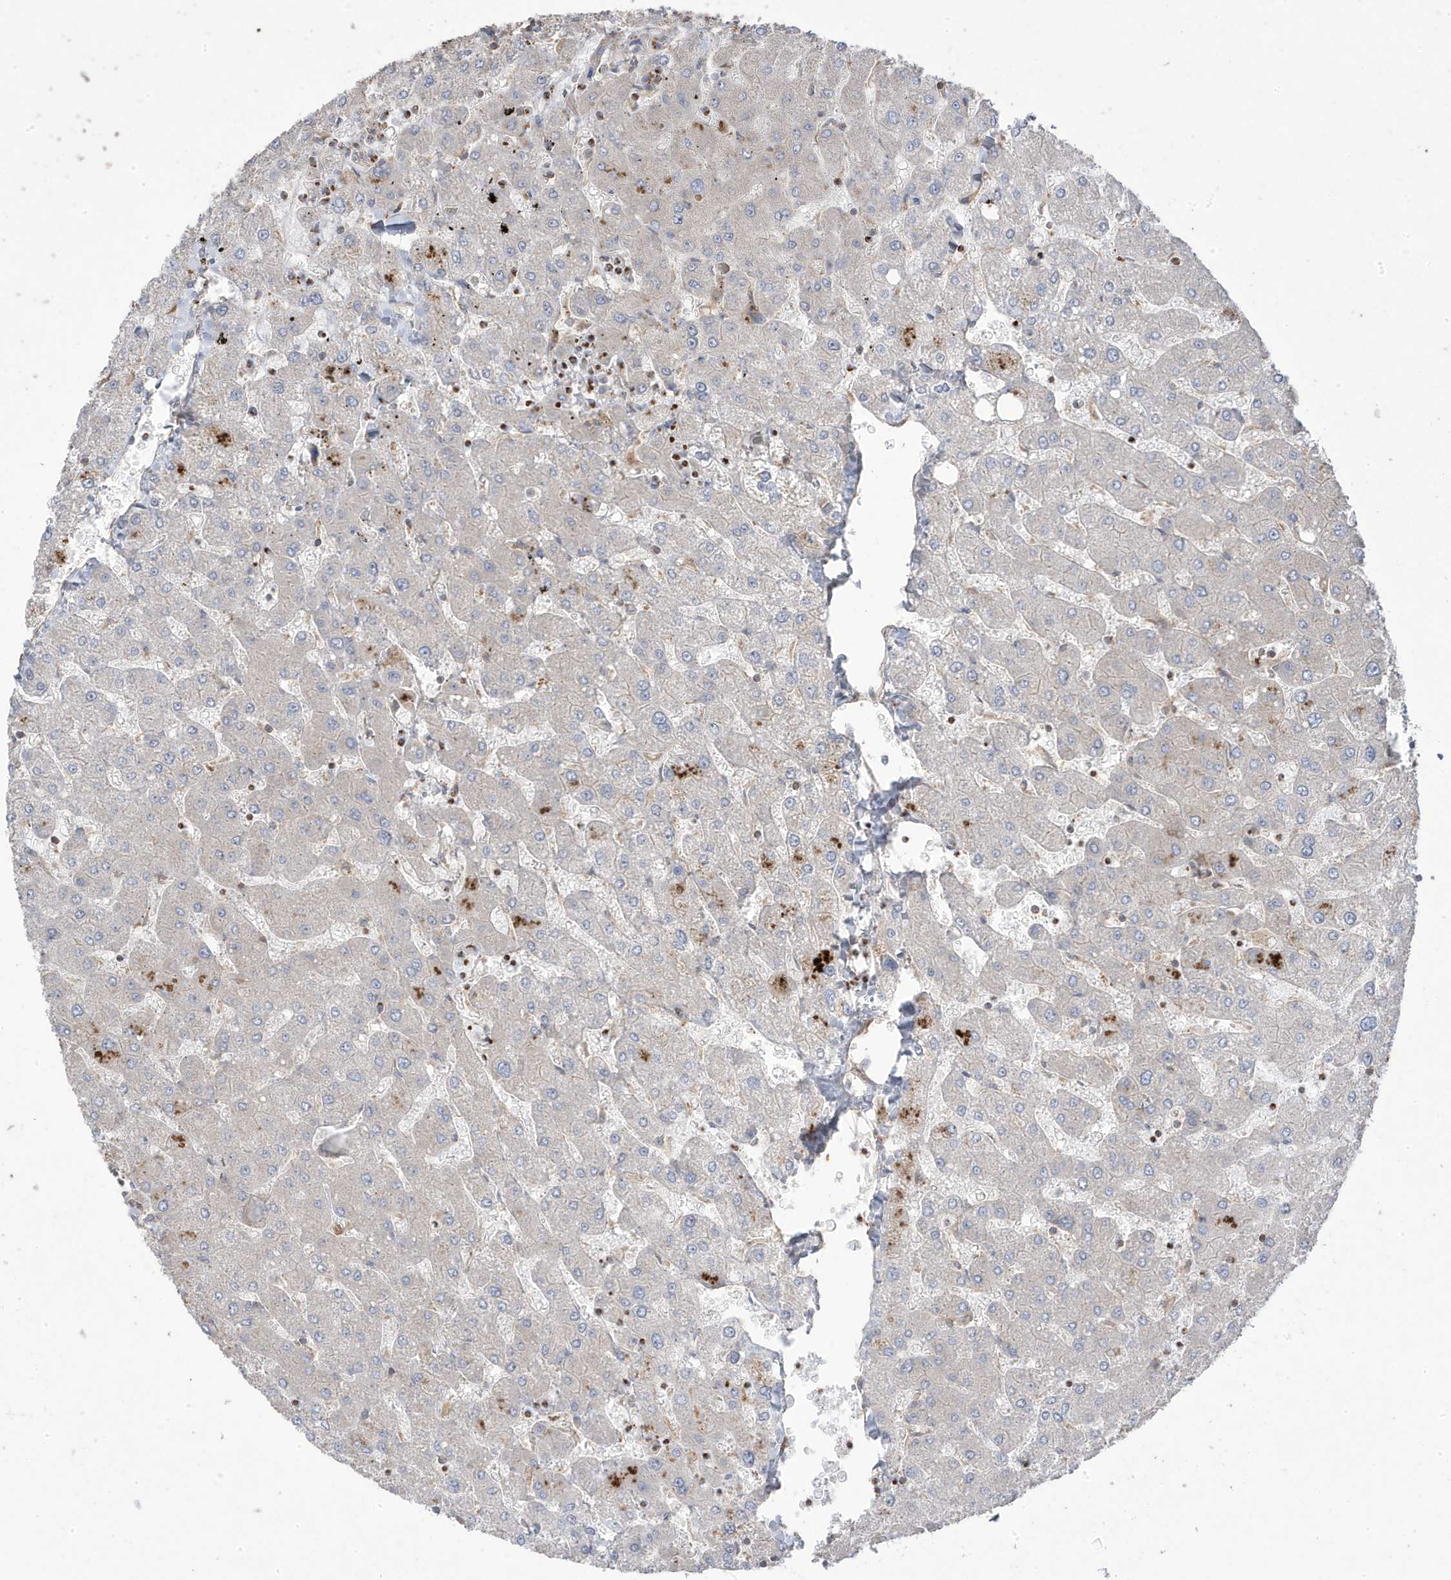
{"staining": {"intensity": "negative", "quantity": "none", "location": "none"}, "tissue": "liver", "cell_type": "Cholangiocytes", "image_type": "normal", "snomed": [{"axis": "morphology", "description": "Normal tissue, NOS"}, {"axis": "topography", "description": "Liver"}], "caption": "Immunohistochemistry histopathology image of benign liver: liver stained with DAB (3,3'-diaminobenzidine) reveals no significant protein expression in cholangiocytes. Brightfield microscopy of immunohistochemistry stained with DAB (3,3'-diaminobenzidine) (brown) and hematoxylin (blue), captured at high magnification.", "gene": "CETN3", "patient": {"sex": "male", "age": 55}}